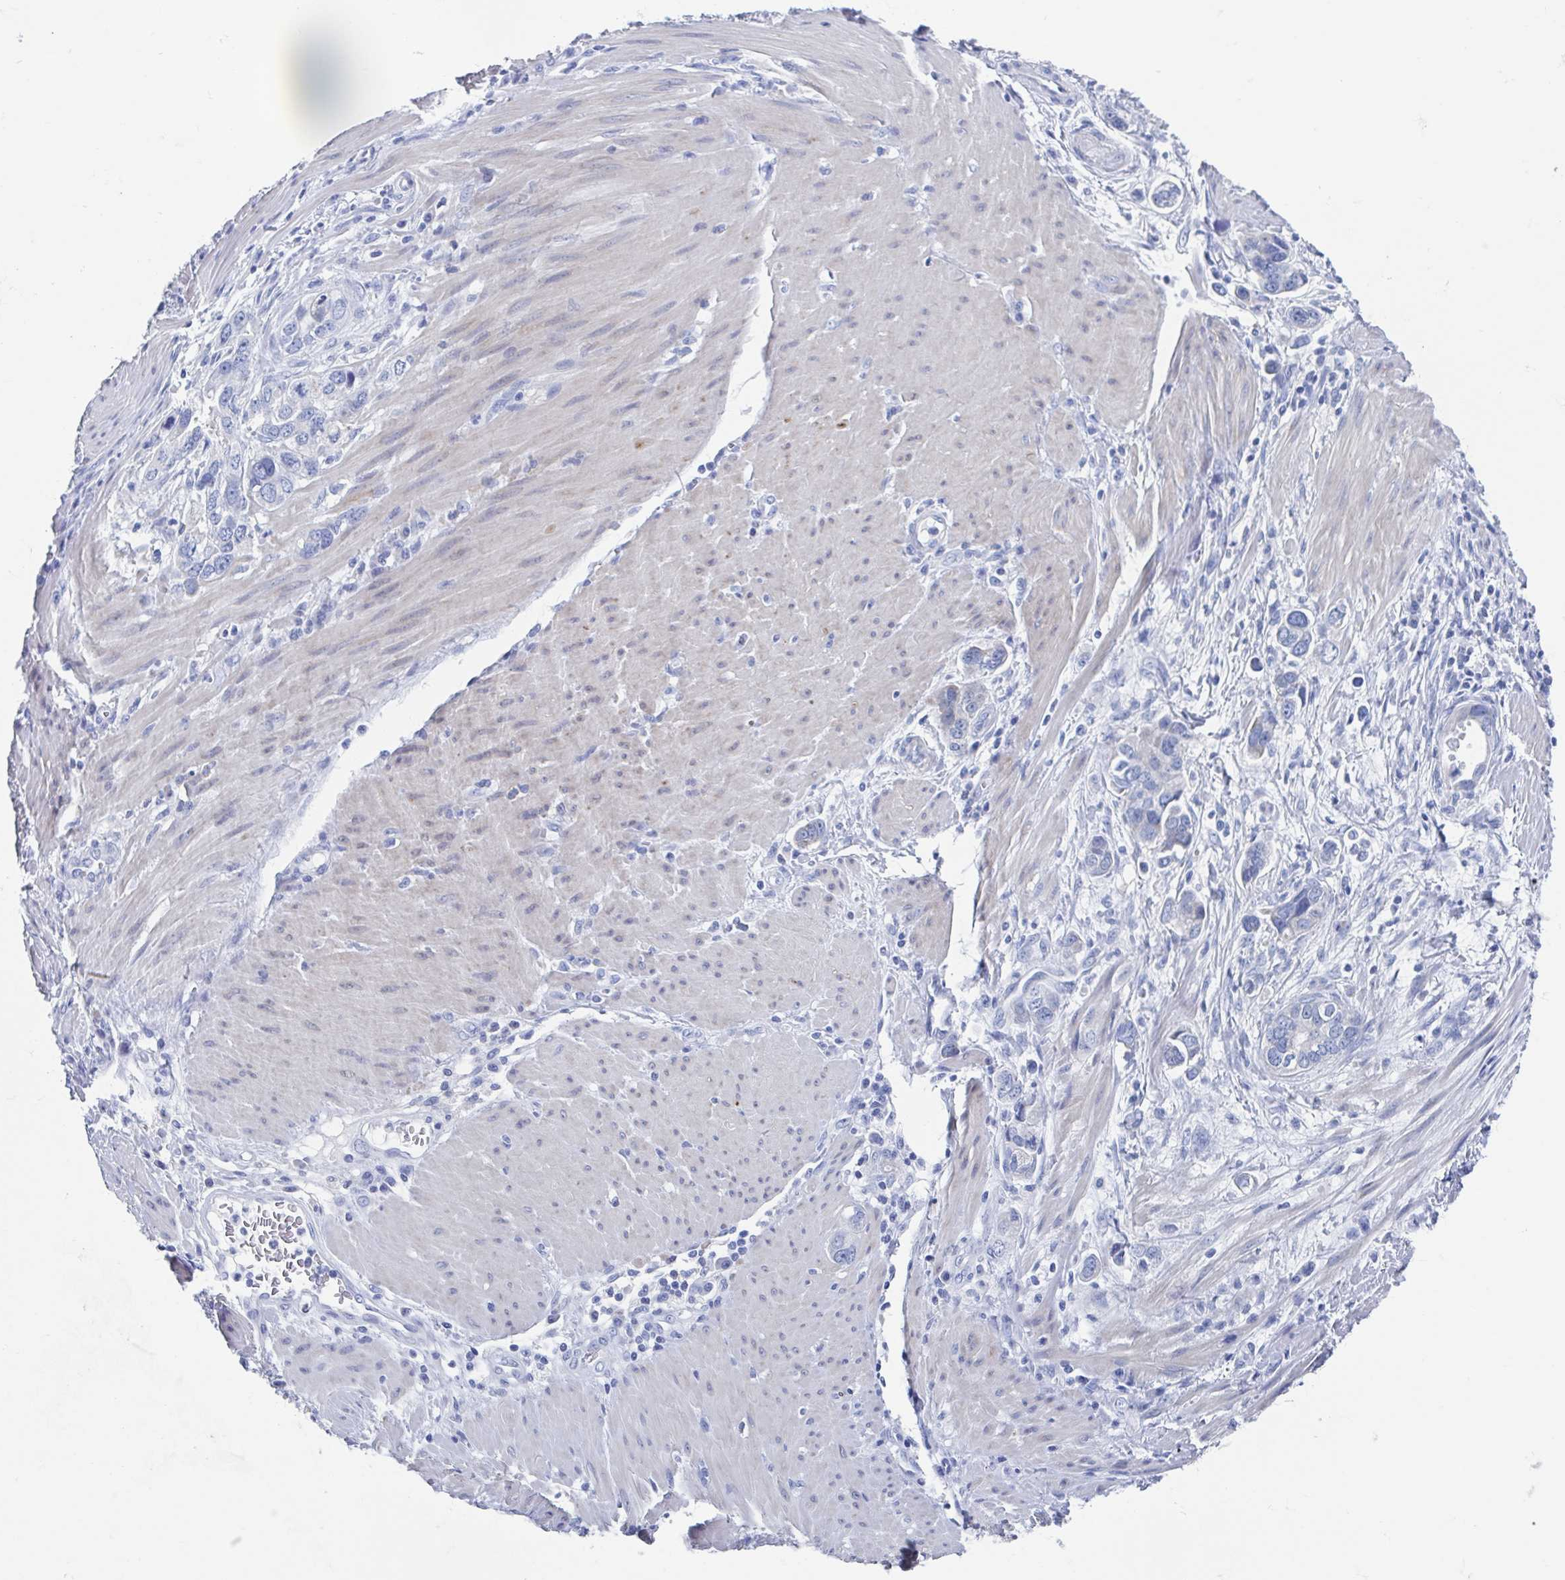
{"staining": {"intensity": "negative", "quantity": "none", "location": "none"}, "tissue": "stomach cancer", "cell_type": "Tumor cells", "image_type": "cancer", "snomed": [{"axis": "morphology", "description": "Adenocarcinoma, NOS"}, {"axis": "topography", "description": "Stomach, lower"}], "caption": "Human stomach adenocarcinoma stained for a protein using immunohistochemistry reveals no staining in tumor cells.", "gene": "SHCBP1L", "patient": {"sex": "female", "age": 93}}